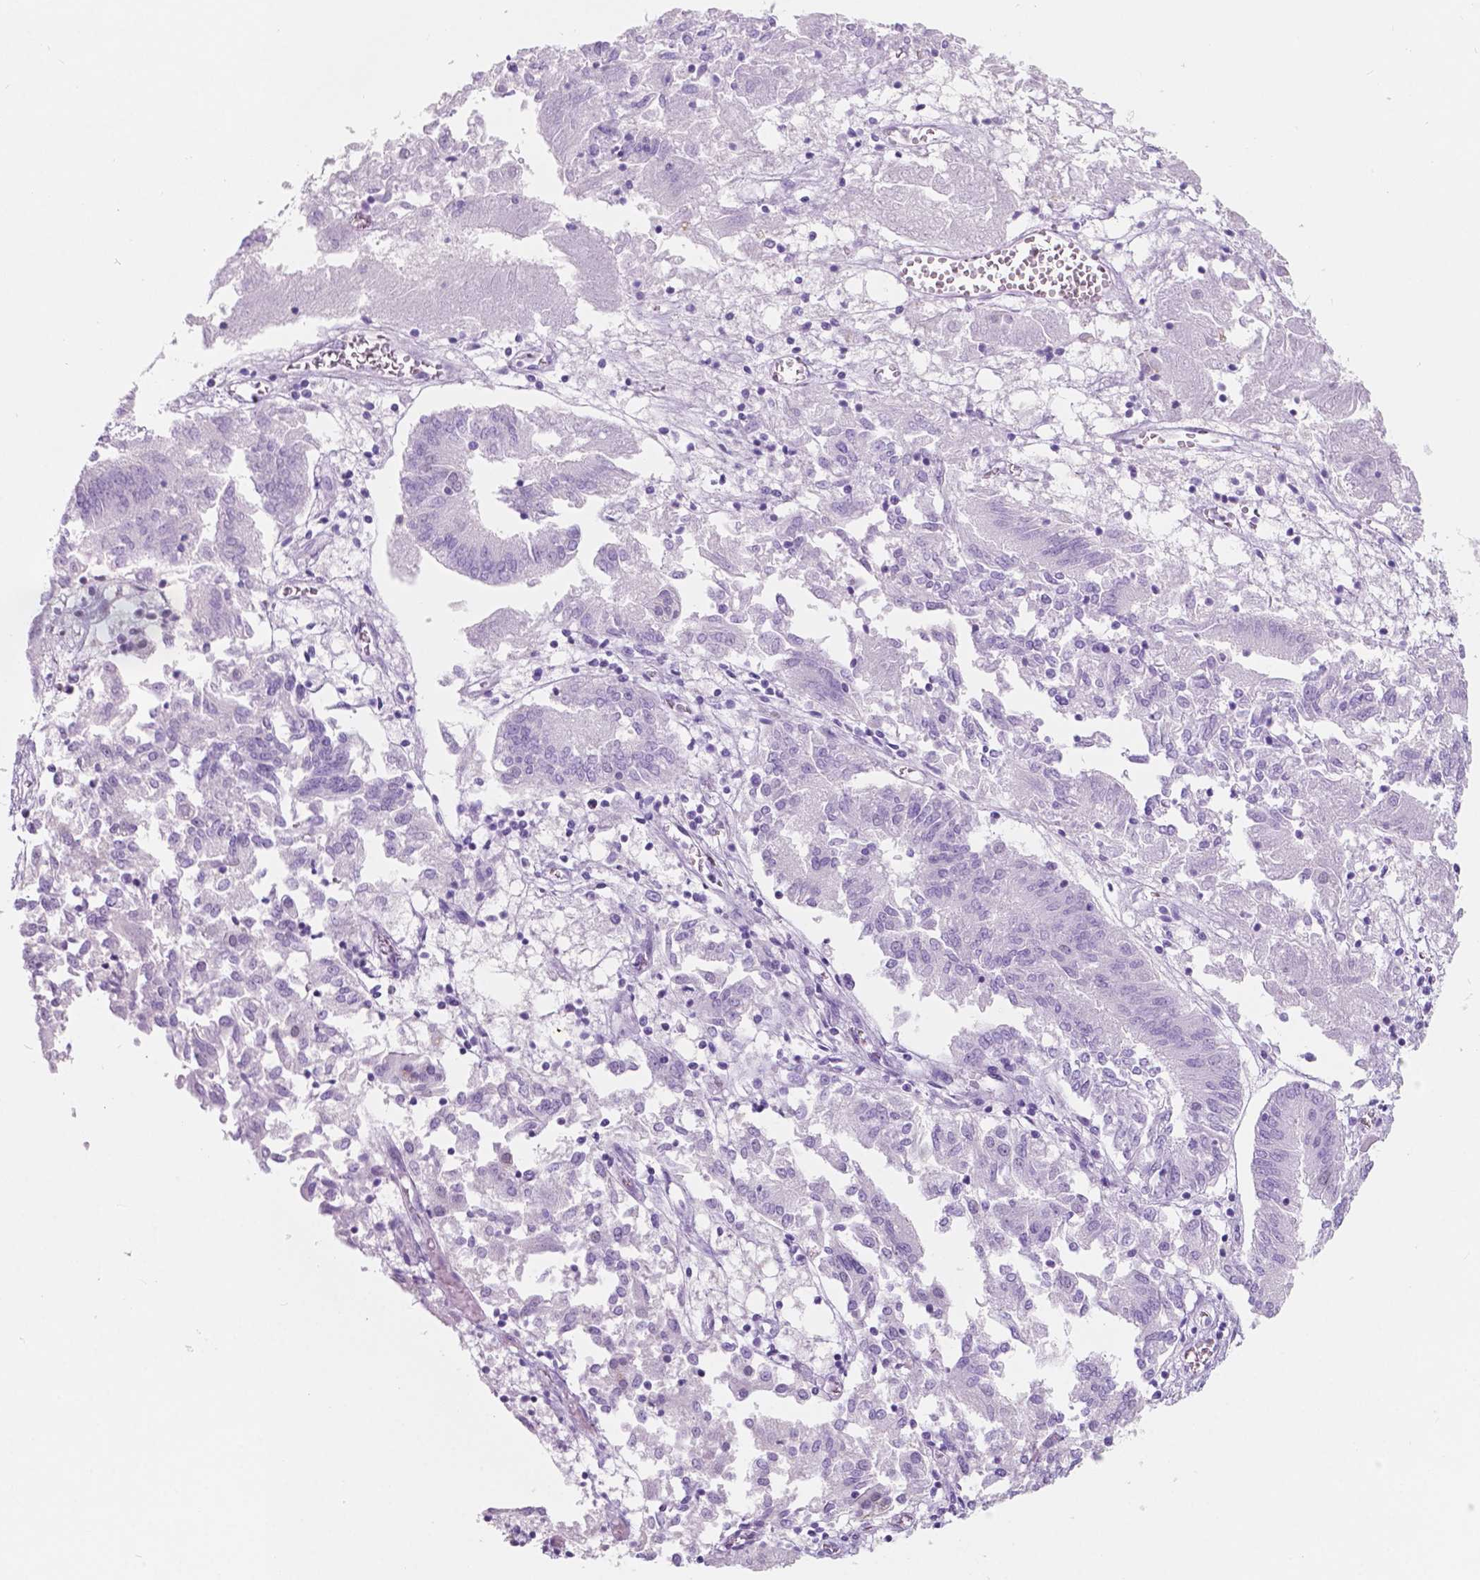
{"staining": {"intensity": "negative", "quantity": "none", "location": "none"}, "tissue": "endometrial cancer", "cell_type": "Tumor cells", "image_type": "cancer", "snomed": [{"axis": "morphology", "description": "Adenocarcinoma, NOS"}, {"axis": "topography", "description": "Endometrium"}], "caption": "Immunohistochemical staining of adenocarcinoma (endometrial) reveals no significant positivity in tumor cells.", "gene": "CUZD1", "patient": {"sex": "female", "age": 54}}